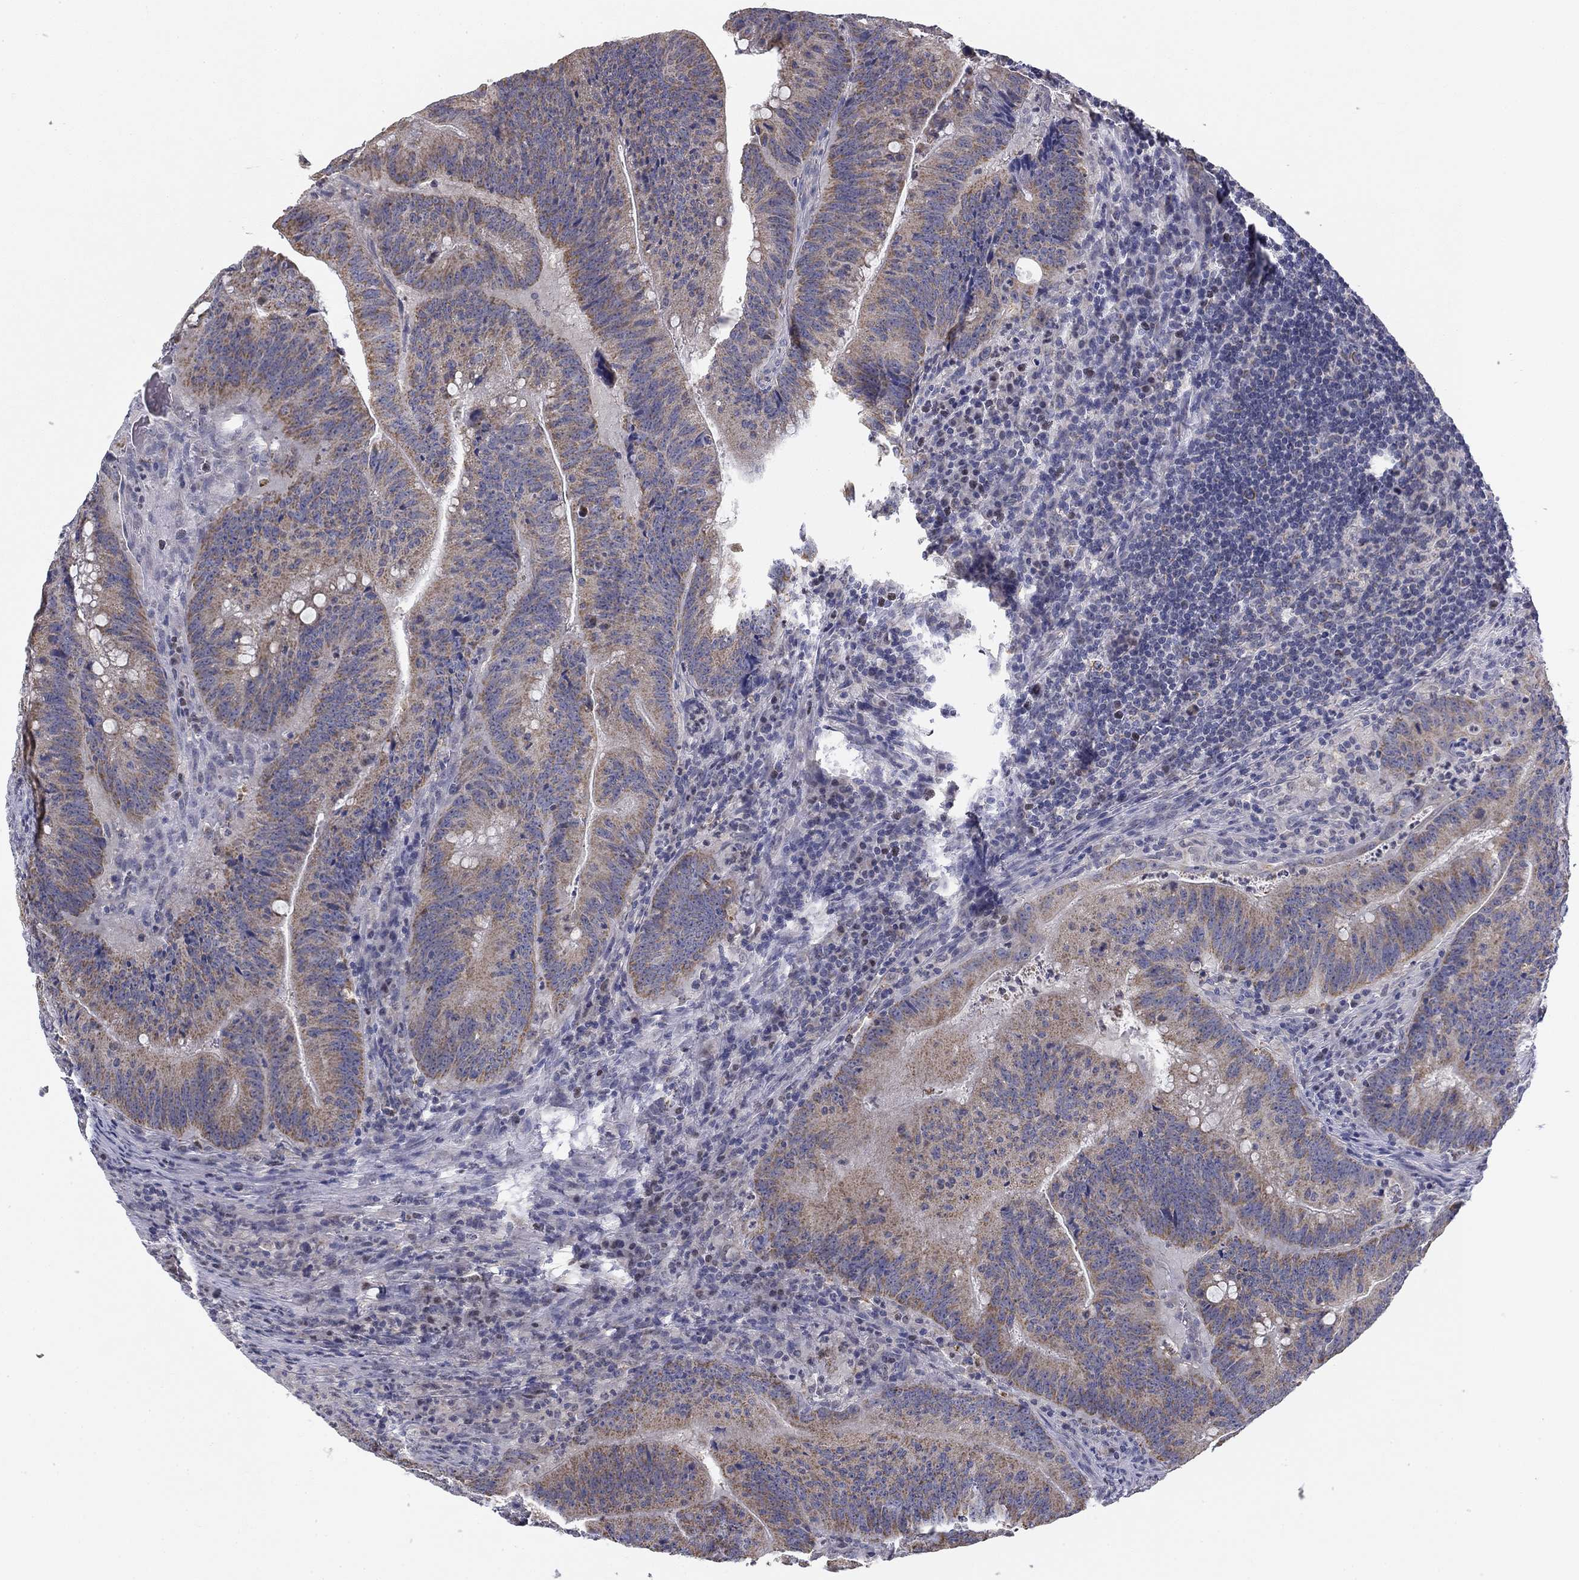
{"staining": {"intensity": "weak", "quantity": ">75%", "location": "cytoplasmic/membranous"}, "tissue": "colorectal cancer", "cell_type": "Tumor cells", "image_type": "cancer", "snomed": [{"axis": "morphology", "description": "Adenocarcinoma, NOS"}, {"axis": "topography", "description": "Colon"}], "caption": "Colorectal cancer (adenocarcinoma) tissue displays weak cytoplasmic/membranous staining in approximately >75% of tumor cells, visualized by immunohistochemistry.", "gene": "SLC2A9", "patient": {"sex": "female", "age": 87}}